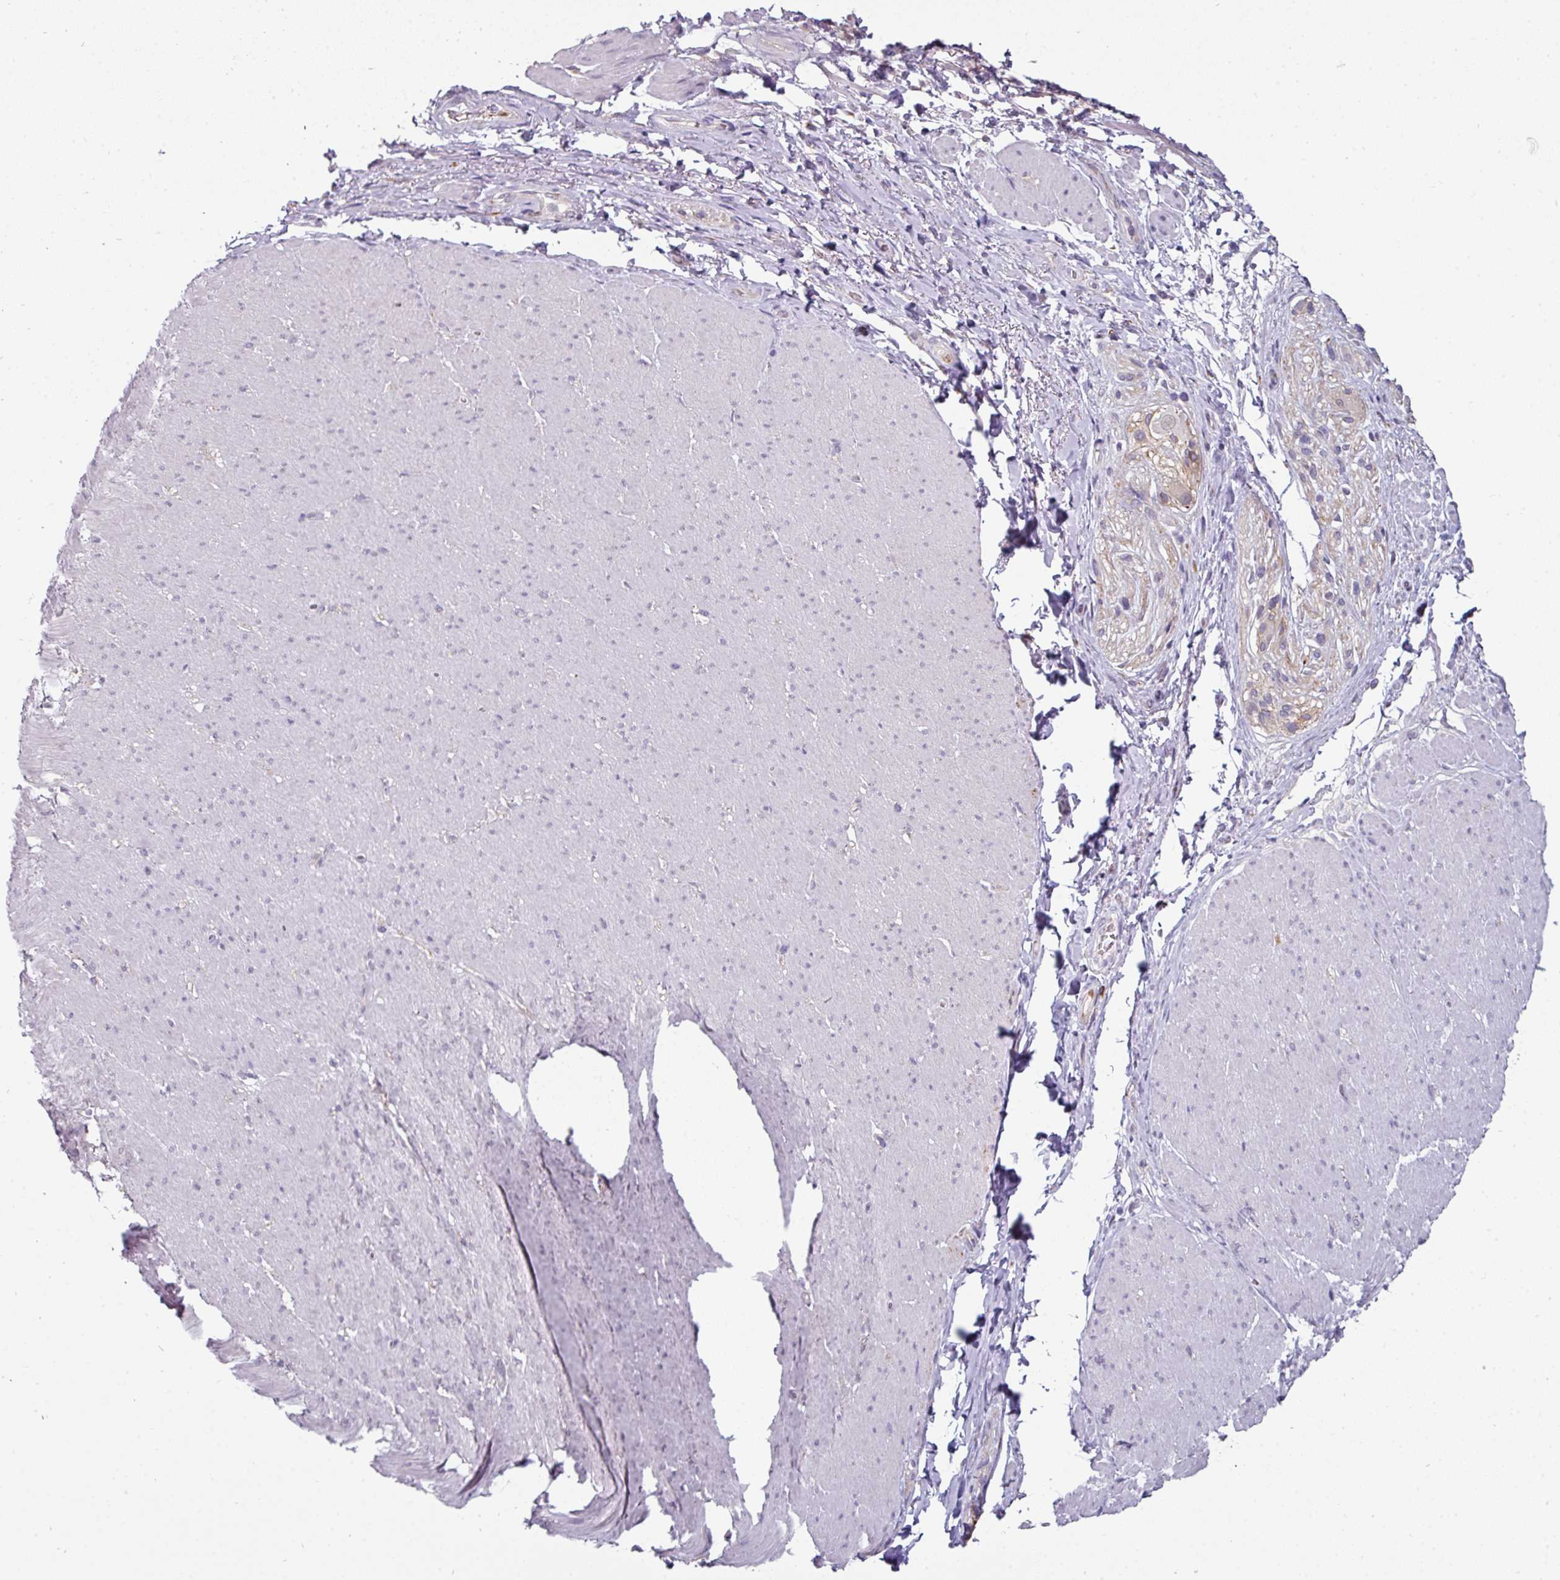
{"staining": {"intensity": "negative", "quantity": "none", "location": "none"}, "tissue": "smooth muscle", "cell_type": "Smooth muscle cells", "image_type": "normal", "snomed": [{"axis": "morphology", "description": "Normal tissue, NOS"}, {"axis": "topography", "description": "Smooth muscle"}, {"axis": "topography", "description": "Rectum"}], "caption": "Protein analysis of normal smooth muscle exhibits no significant staining in smooth muscle cells.", "gene": "EYA3", "patient": {"sex": "male", "age": 53}}